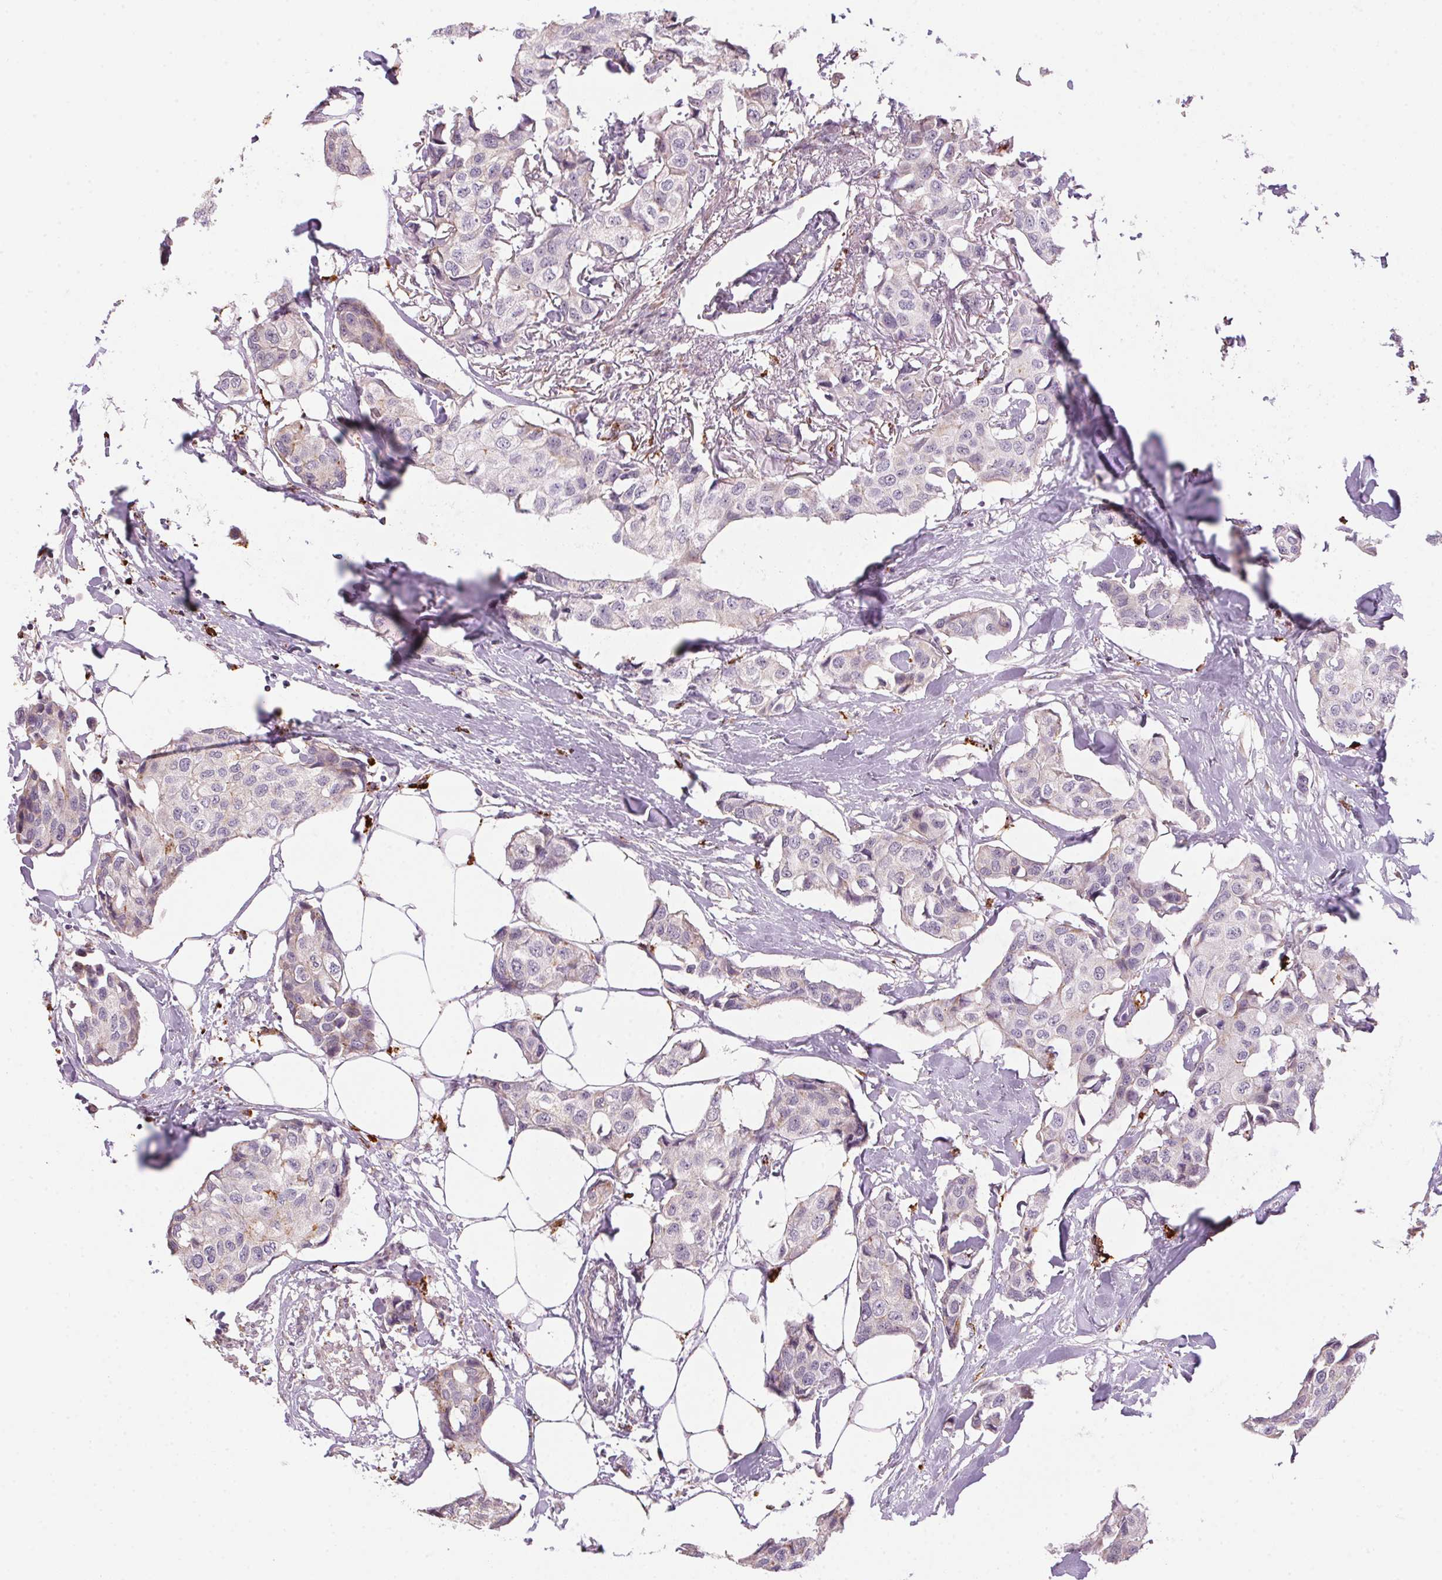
{"staining": {"intensity": "negative", "quantity": "none", "location": "none"}, "tissue": "breast cancer", "cell_type": "Tumor cells", "image_type": "cancer", "snomed": [{"axis": "morphology", "description": "Duct carcinoma"}, {"axis": "topography", "description": "Breast"}], "caption": "DAB (3,3'-diaminobenzidine) immunohistochemical staining of human intraductal carcinoma (breast) exhibits no significant expression in tumor cells.", "gene": "ADH5", "patient": {"sex": "female", "age": 80}}